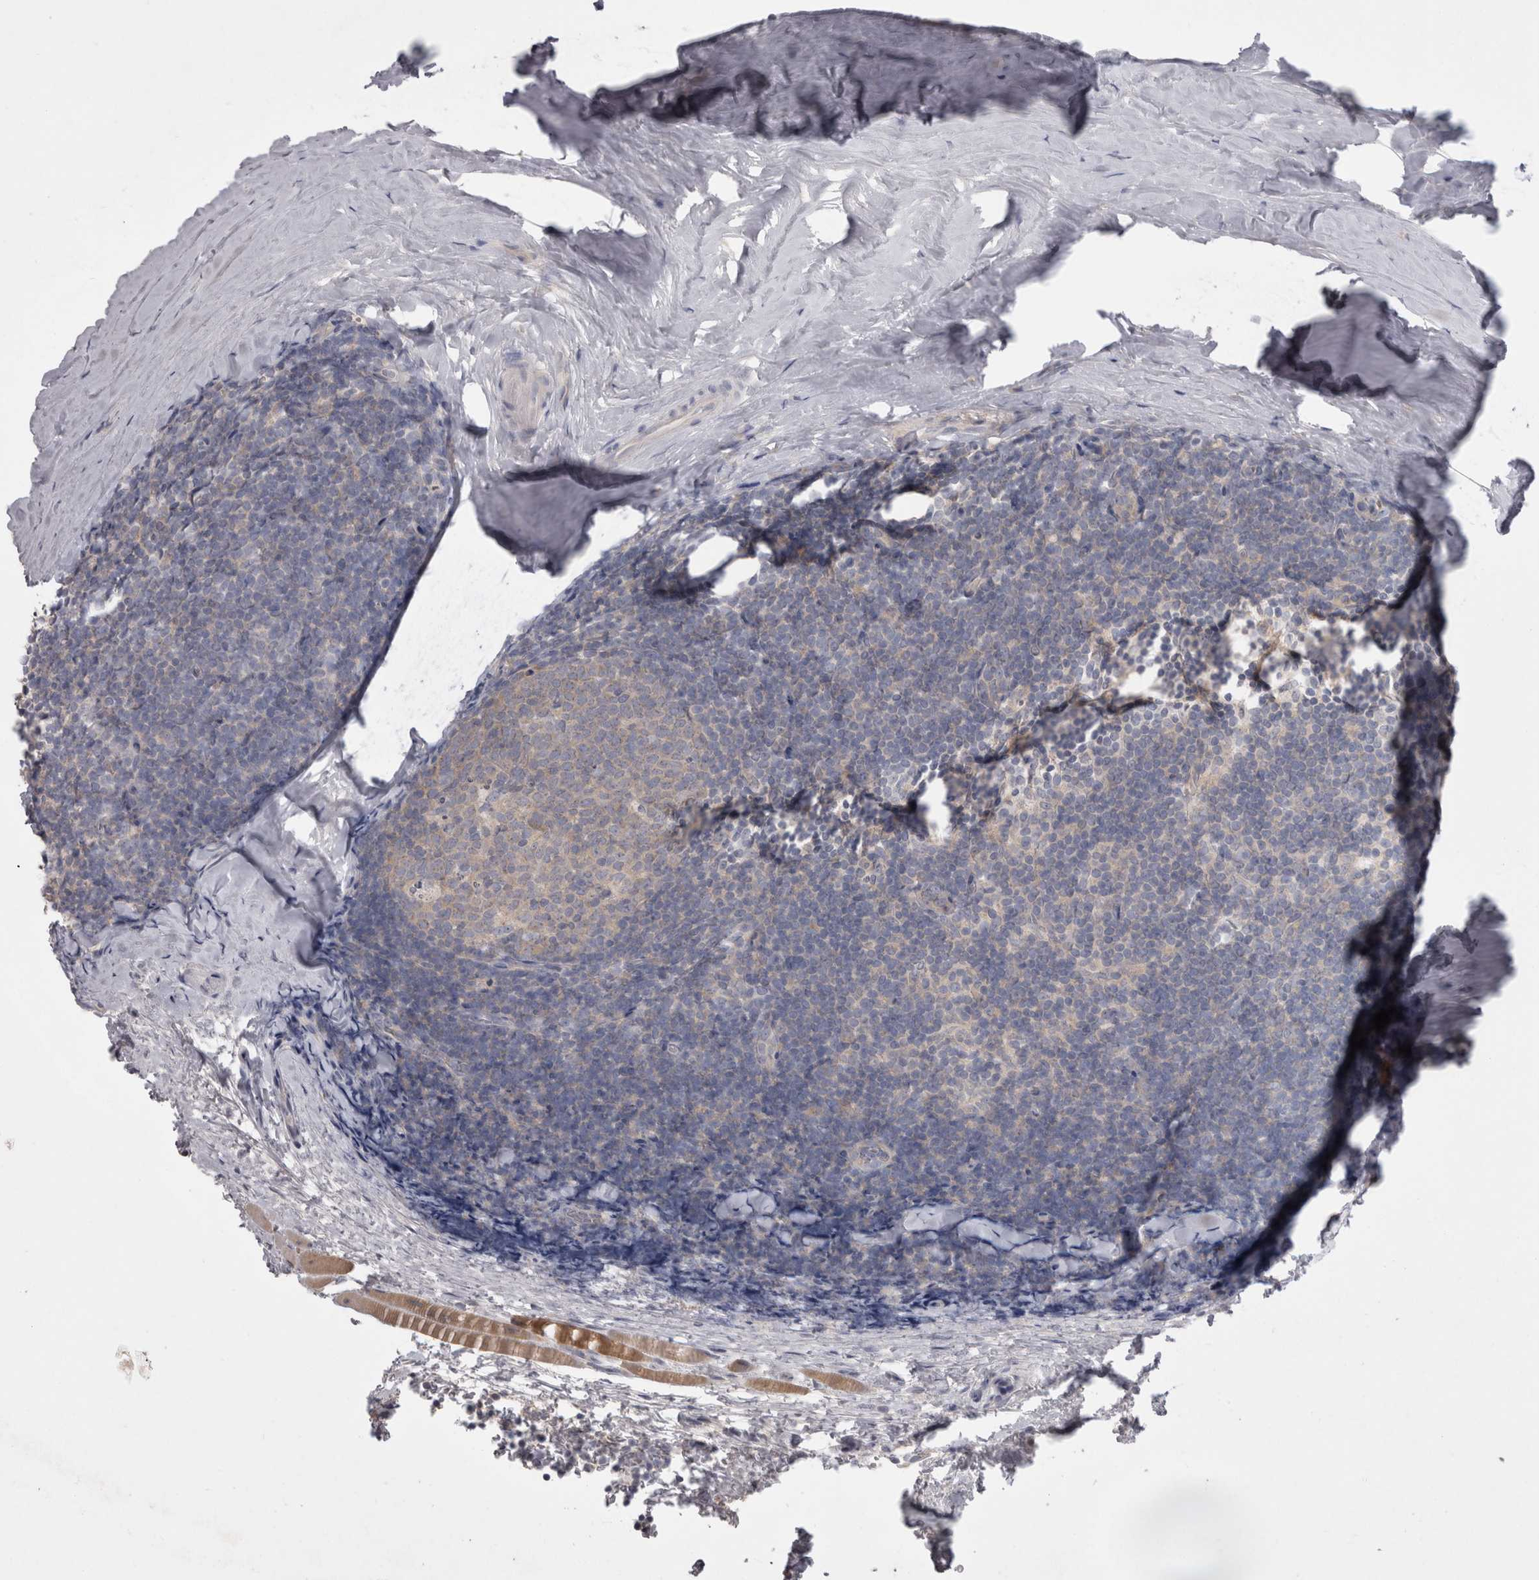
{"staining": {"intensity": "negative", "quantity": "none", "location": "none"}, "tissue": "tonsil", "cell_type": "Germinal center cells", "image_type": "normal", "snomed": [{"axis": "morphology", "description": "Normal tissue, NOS"}, {"axis": "topography", "description": "Tonsil"}], "caption": "Immunohistochemistry (IHC) of unremarkable tonsil demonstrates no positivity in germinal center cells.", "gene": "LRRC40", "patient": {"sex": "male", "age": 37}}